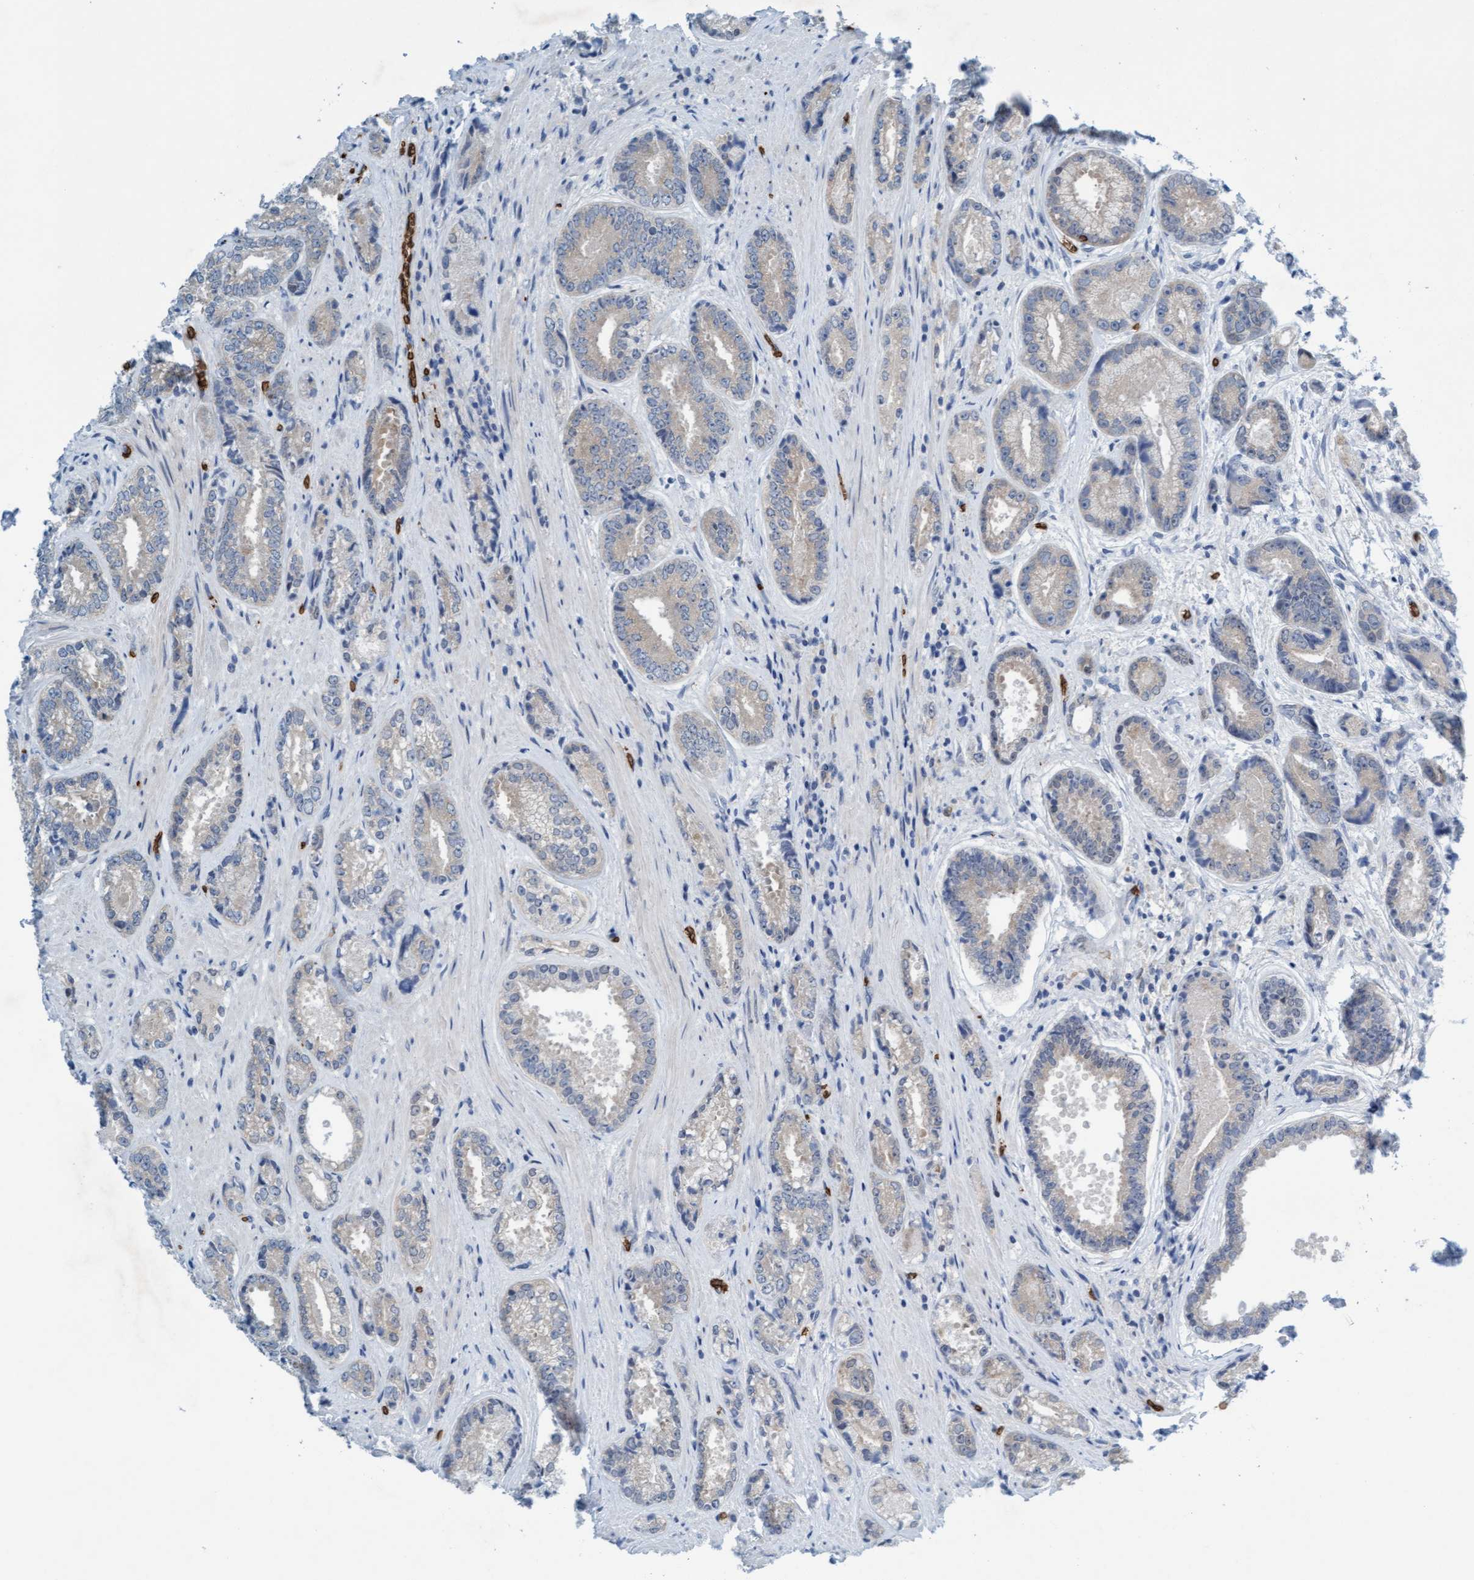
{"staining": {"intensity": "negative", "quantity": "none", "location": "none"}, "tissue": "prostate cancer", "cell_type": "Tumor cells", "image_type": "cancer", "snomed": [{"axis": "morphology", "description": "Adenocarcinoma, High grade"}, {"axis": "topography", "description": "Prostate"}], "caption": "Adenocarcinoma (high-grade) (prostate) was stained to show a protein in brown. There is no significant expression in tumor cells.", "gene": "SPEM2", "patient": {"sex": "male", "age": 61}}